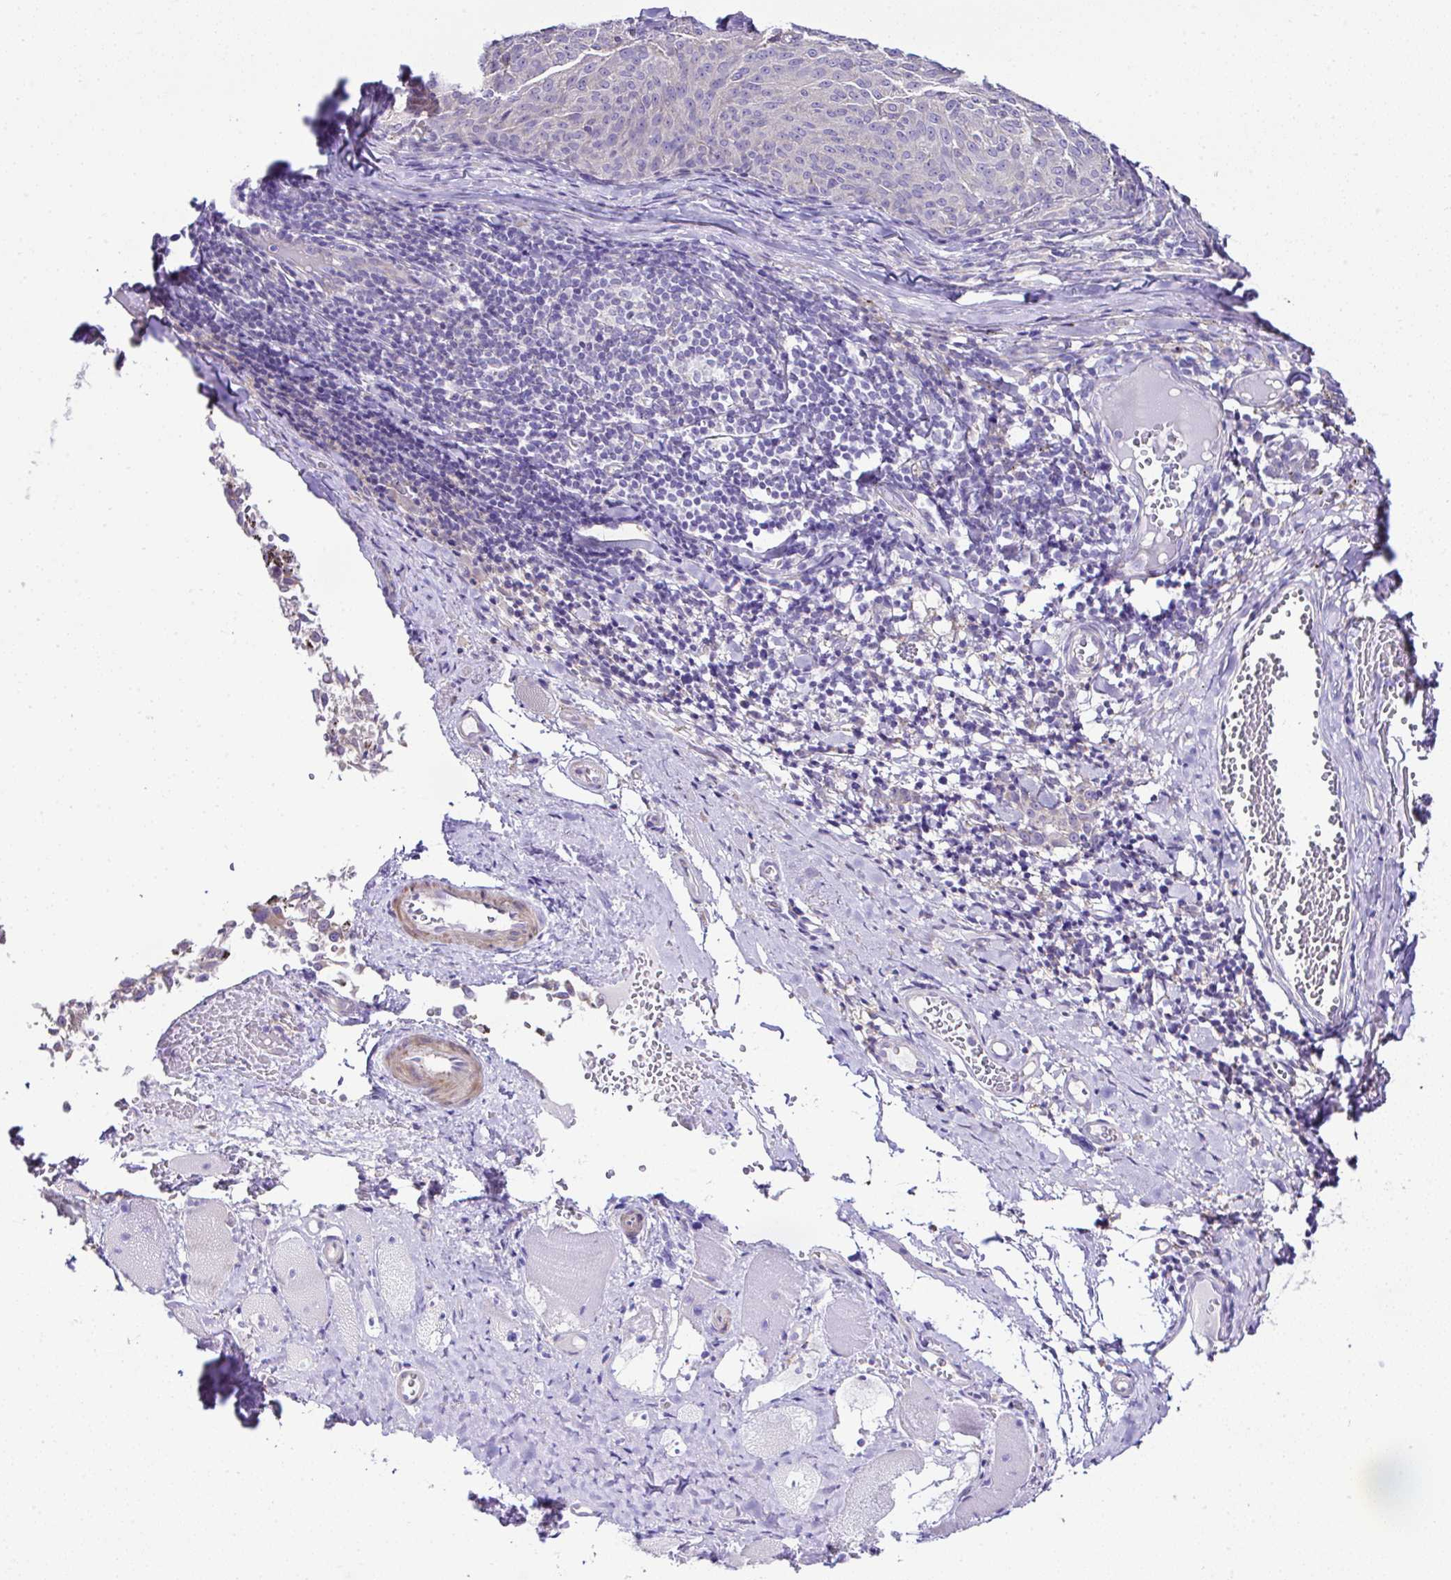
{"staining": {"intensity": "weak", "quantity": "<25%", "location": "cytoplasmic/membranous"}, "tissue": "melanoma", "cell_type": "Tumor cells", "image_type": "cancer", "snomed": [{"axis": "morphology", "description": "Malignant melanoma, NOS"}, {"axis": "topography", "description": "Skin"}], "caption": "This photomicrograph is of melanoma stained with IHC to label a protein in brown with the nuclei are counter-stained blue. There is no positivity in tumor cells.", "gene": "OR4P4", "patient": {"sex": "female", "age": 72}}